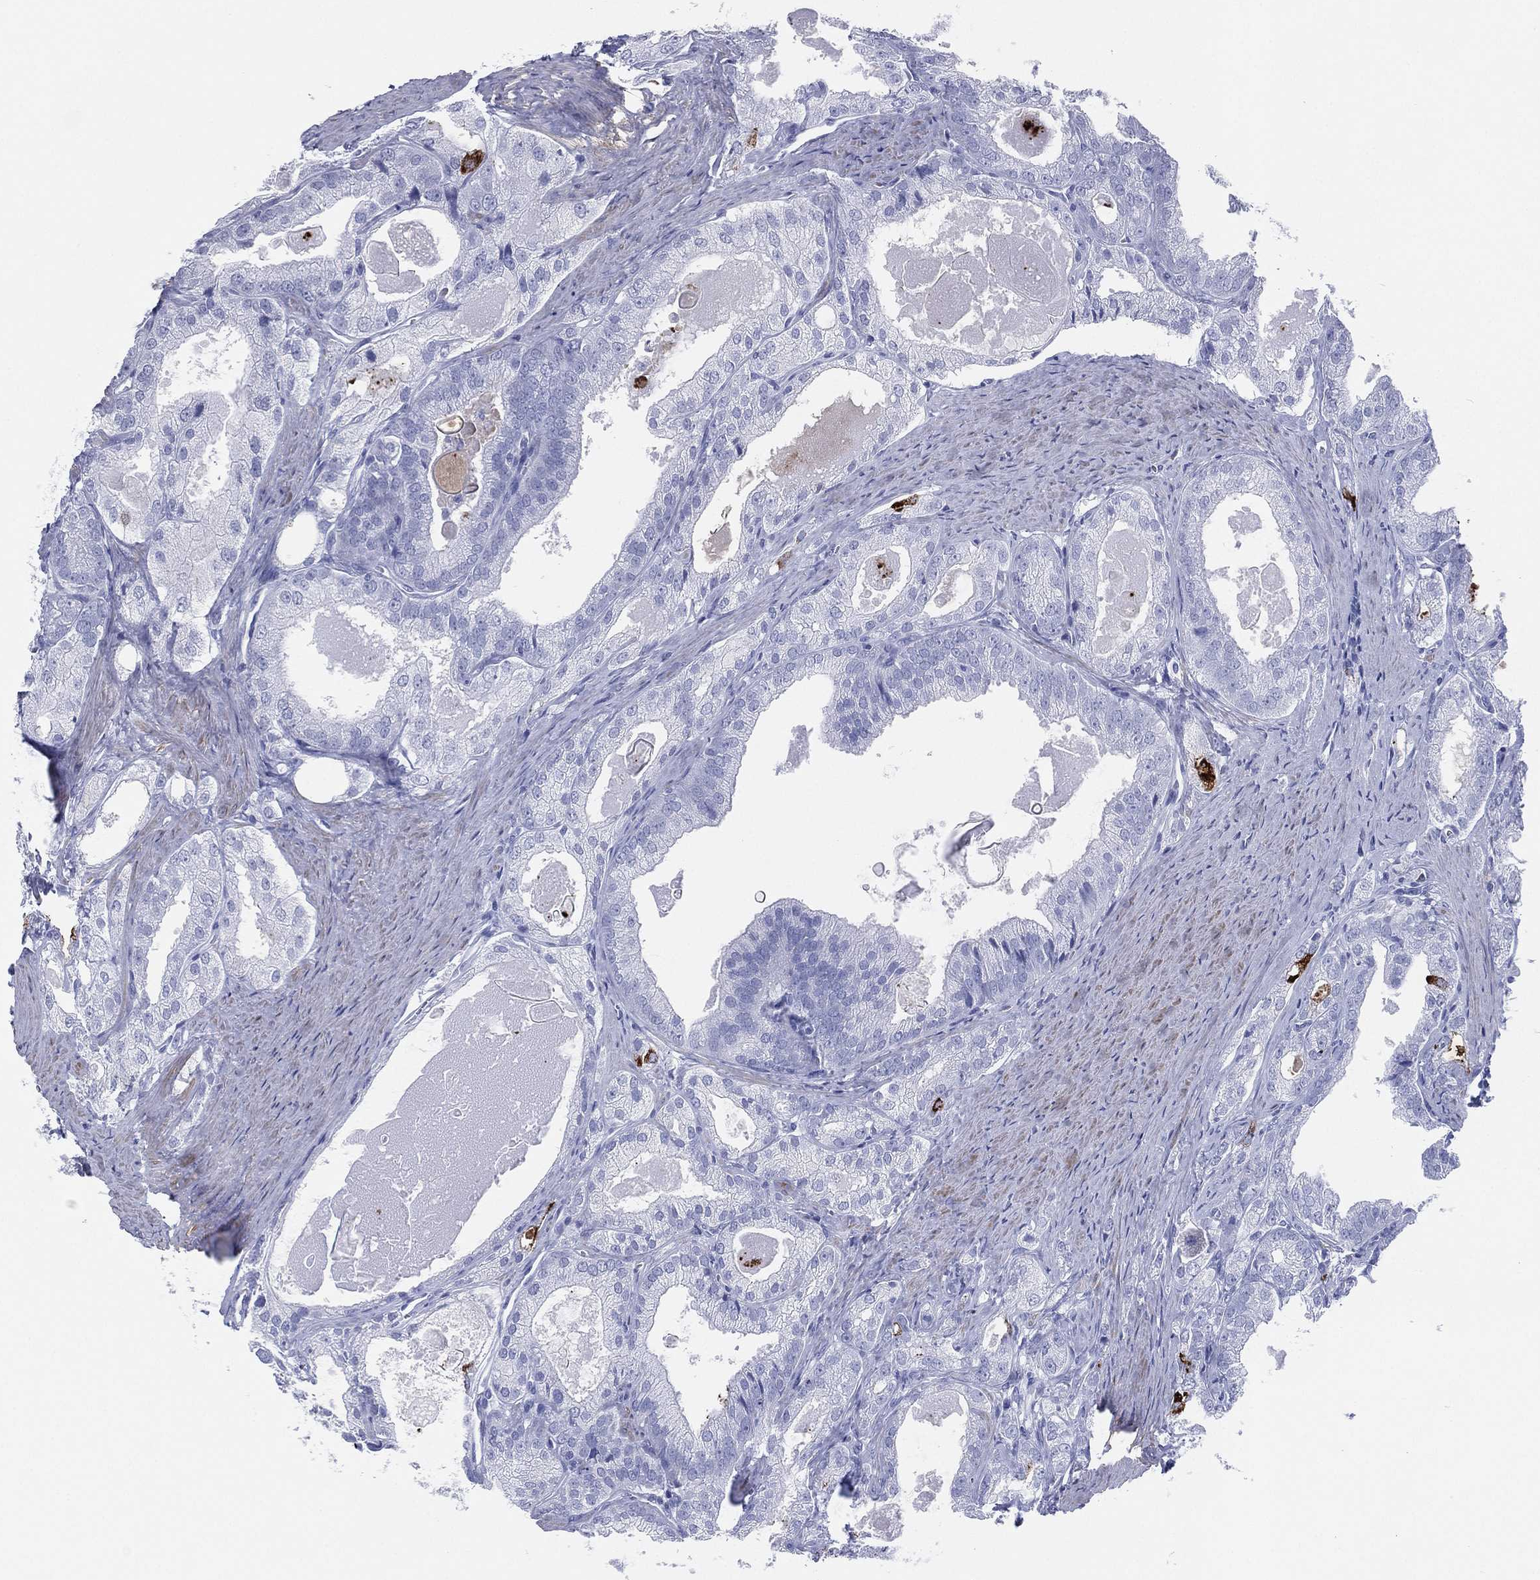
{"staining": {"intensity": "negative", "quantity": "none", "location": "none"}, "tissue": "prostate cancer", "cell_type": "Tumor cells", "image_type": "cancer", "snomed": [{"axis": "morphology", "description": "Adenocarcinoma, NOS"}, {"axis": "morphology", "description": "Adenocarcinoma, High grade"}, {"axis": "topography", "description": "Prostate"}], "caption": "This image is of prostate high-grade adenocarcinoma stained with IHC to label a protein in brown with the nuclei are counter-stained blue. There is no expression in tumor cells.", "gene": "CD79A", "patient": {"sex": "male", "age": 70}}